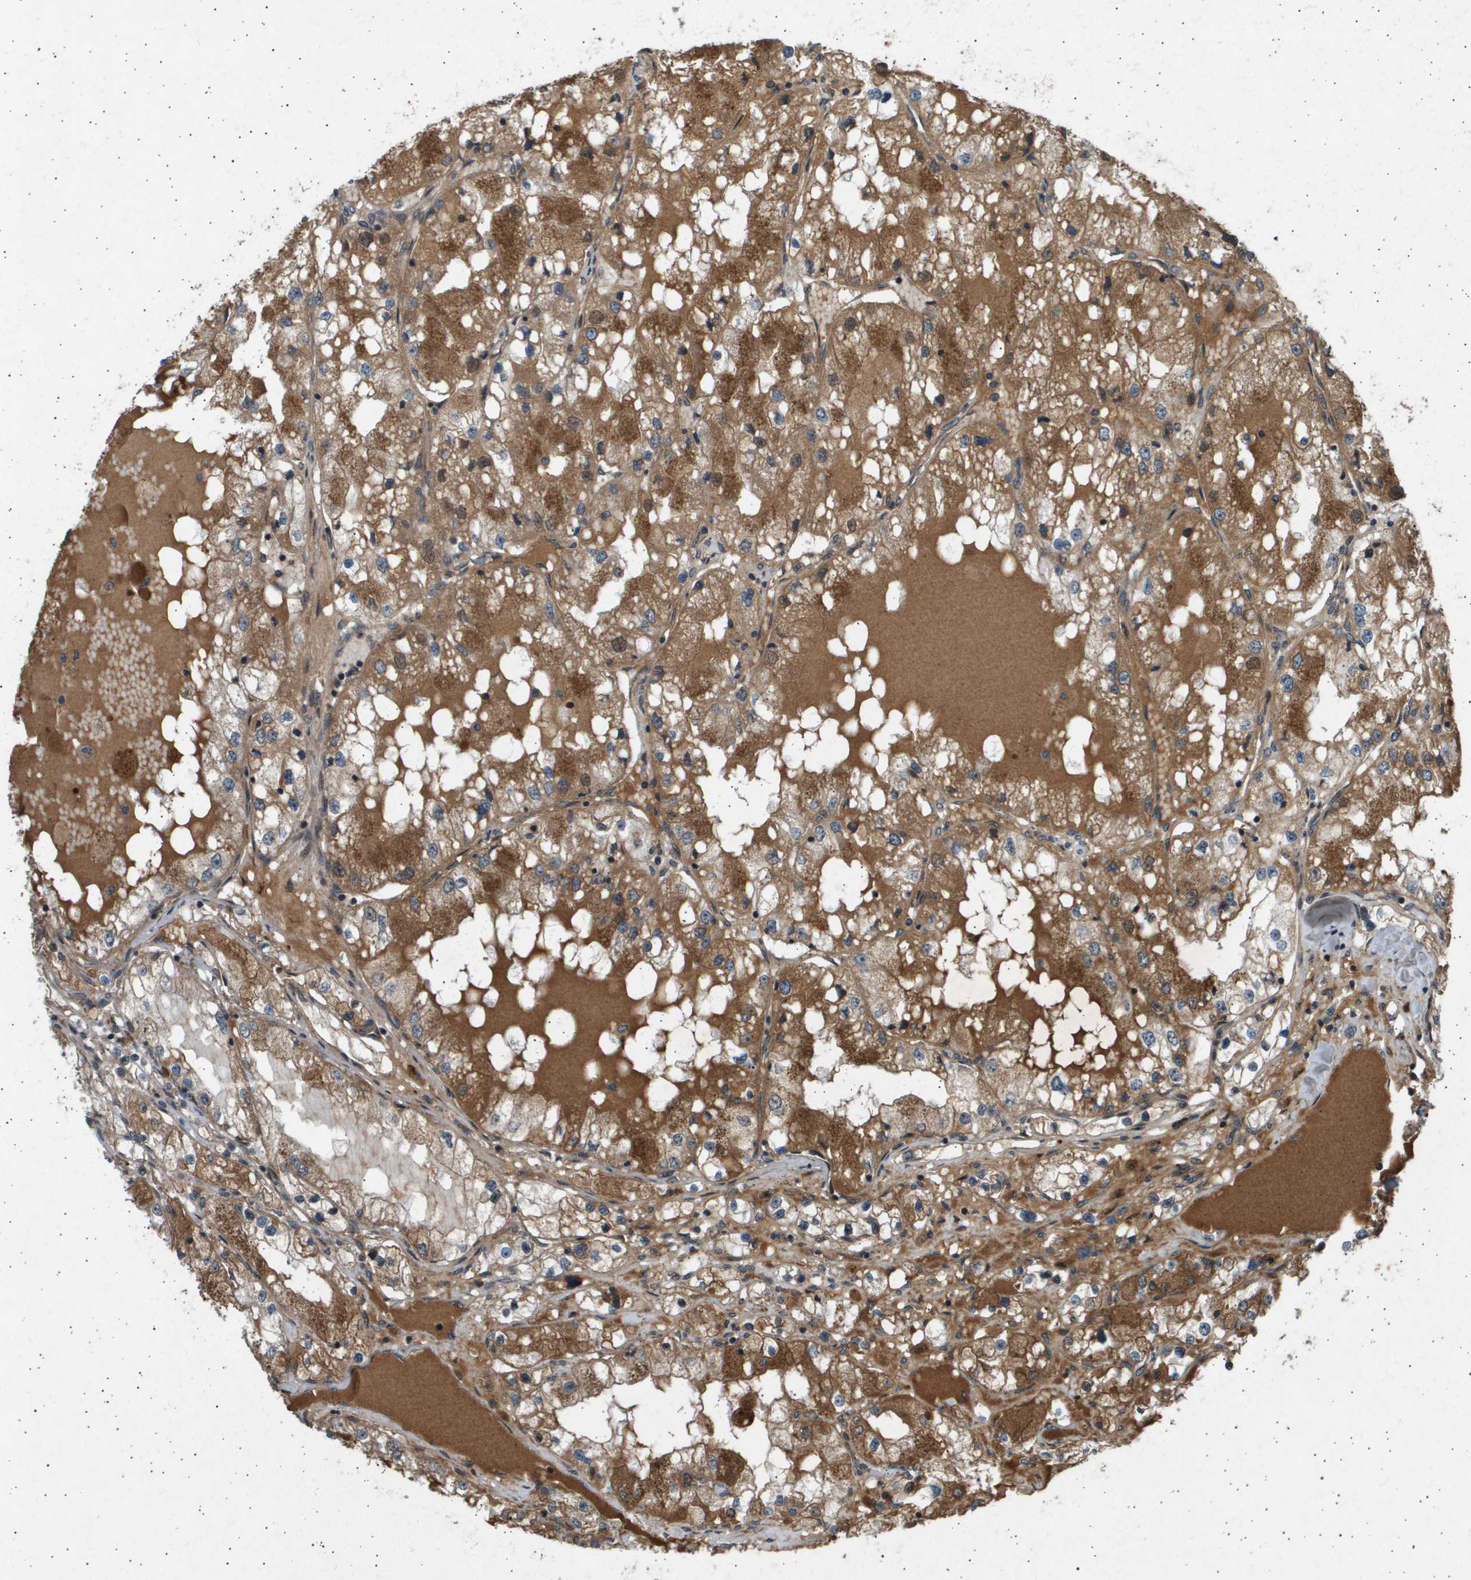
{"staining": {"intensity": "moderate", "quantity": ">75%", "location": "cytoplasmic/membranous"}, "tissue": "renal cancer", "cell_type": "Tumor cells", "image_type": "cancer", "snomed": [{"axis": "morphology", "description": "Adenocarcinoma, NOS"}, {"axis": "topography", "description": "Kidney"}], "caption": "Protein analysis of renal cancer tissue displays moderate cytoplasmic/membranous expression in approximately >75% of tumor cells.", "gene": "TNRC6A", "patient": {"sex": "male", "age": 68}}